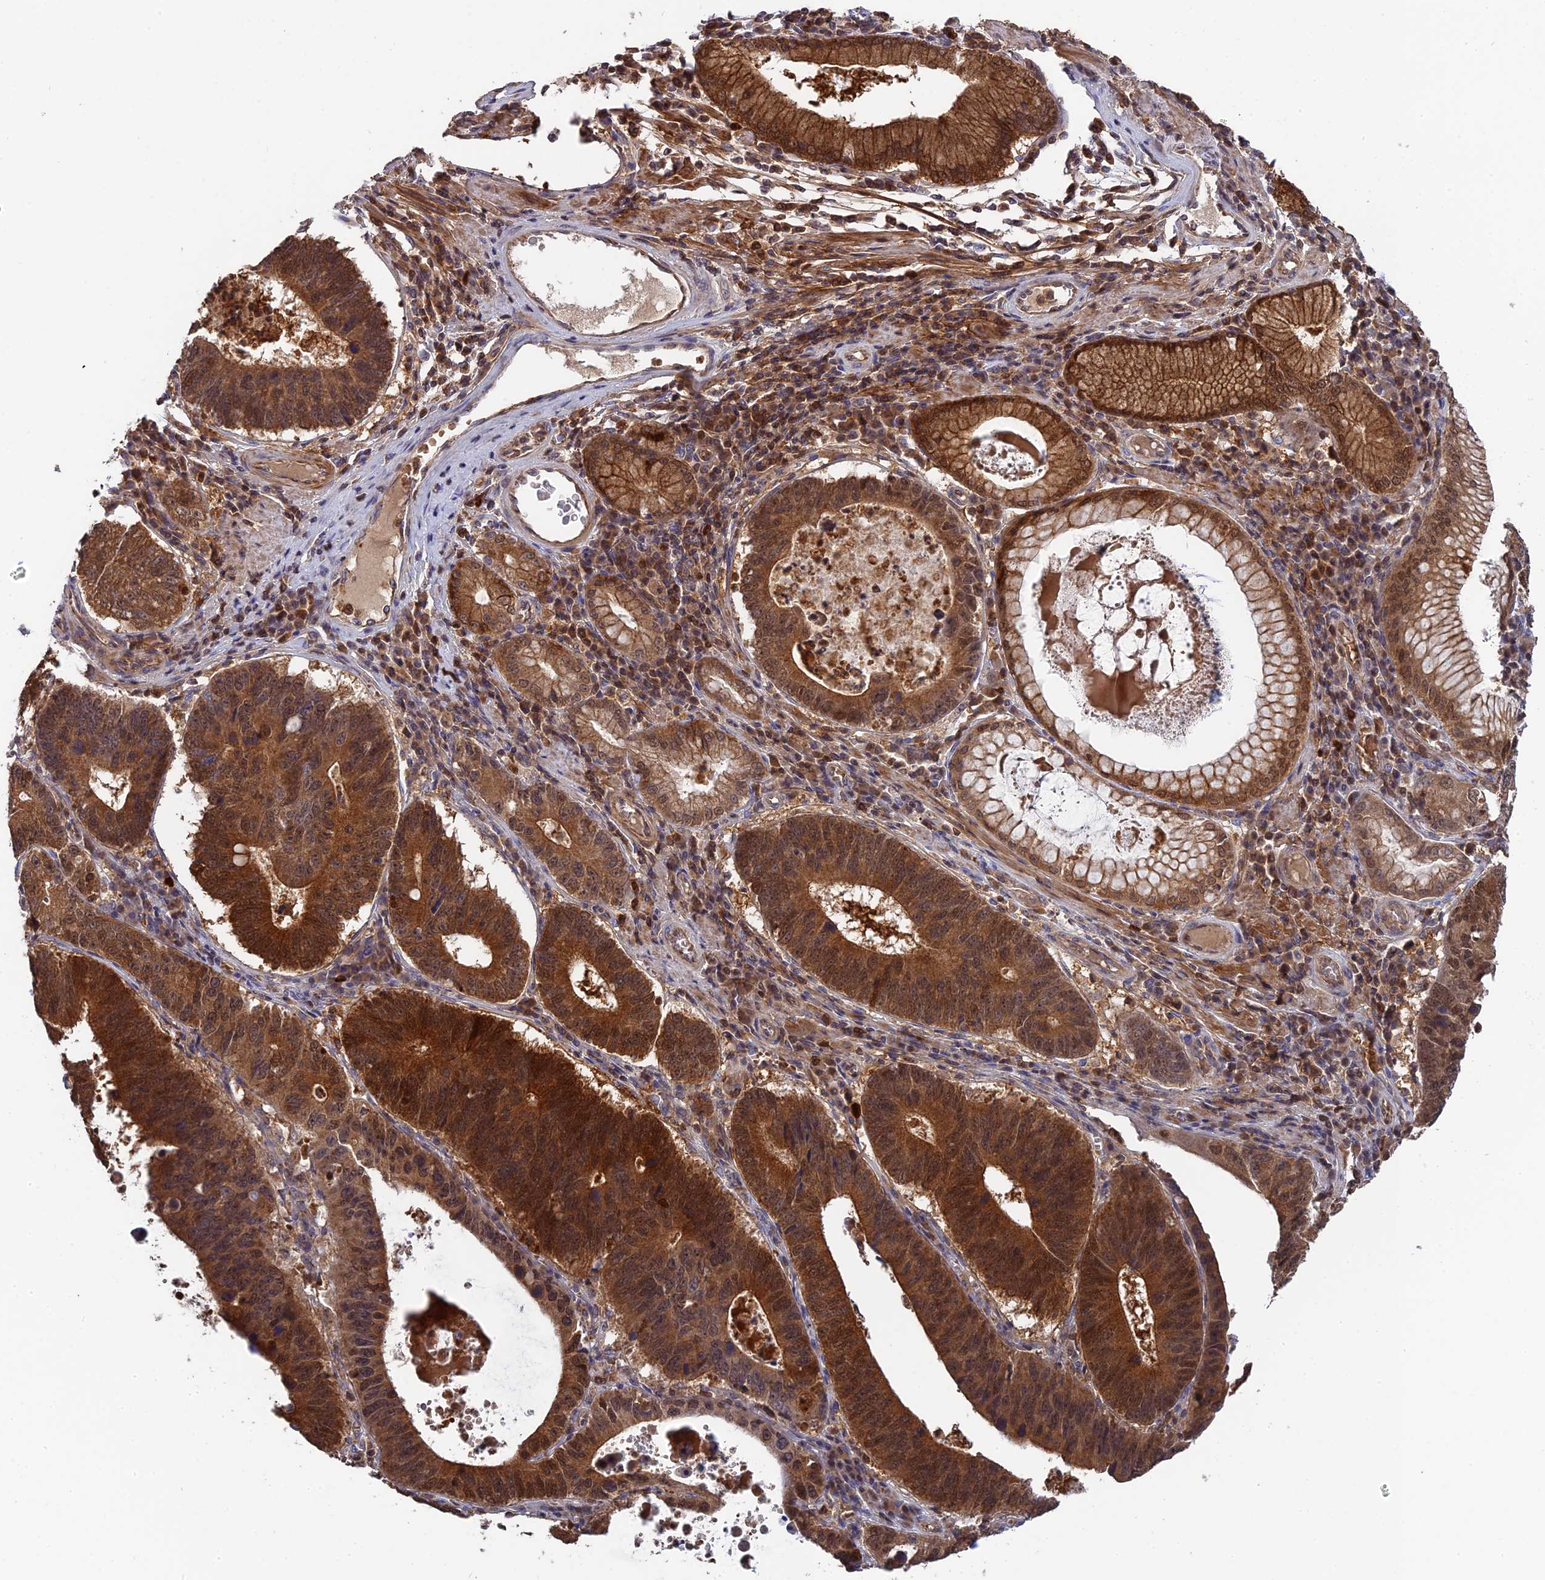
{"staining": {"intensity": "strong", "quantity": ">75%", "location": "cytoplasmic/membranous,nuclear"}, "tissue": "stomach cancer", "cell_type": "Tumor cells", "image_type": "cancer", "snomed": [{"axis": "morphology", "description": "Adenocarcinoma, NOS"}, {"axis": "topography", "description": "Stomach"}], "caption": "Protein staining of stomach cancer (adenocarcinoma) tissue reveals strong cytoplasmic/membranous and nuclear expression in about >75% of tumor cells. The protein of interest is stained brown, and the nuclei are stained in blue (DAB IHC with brightfield microscopy, high magnification).", "gene": "RPIA", "patient": {"sex": "male", "age": 59}}